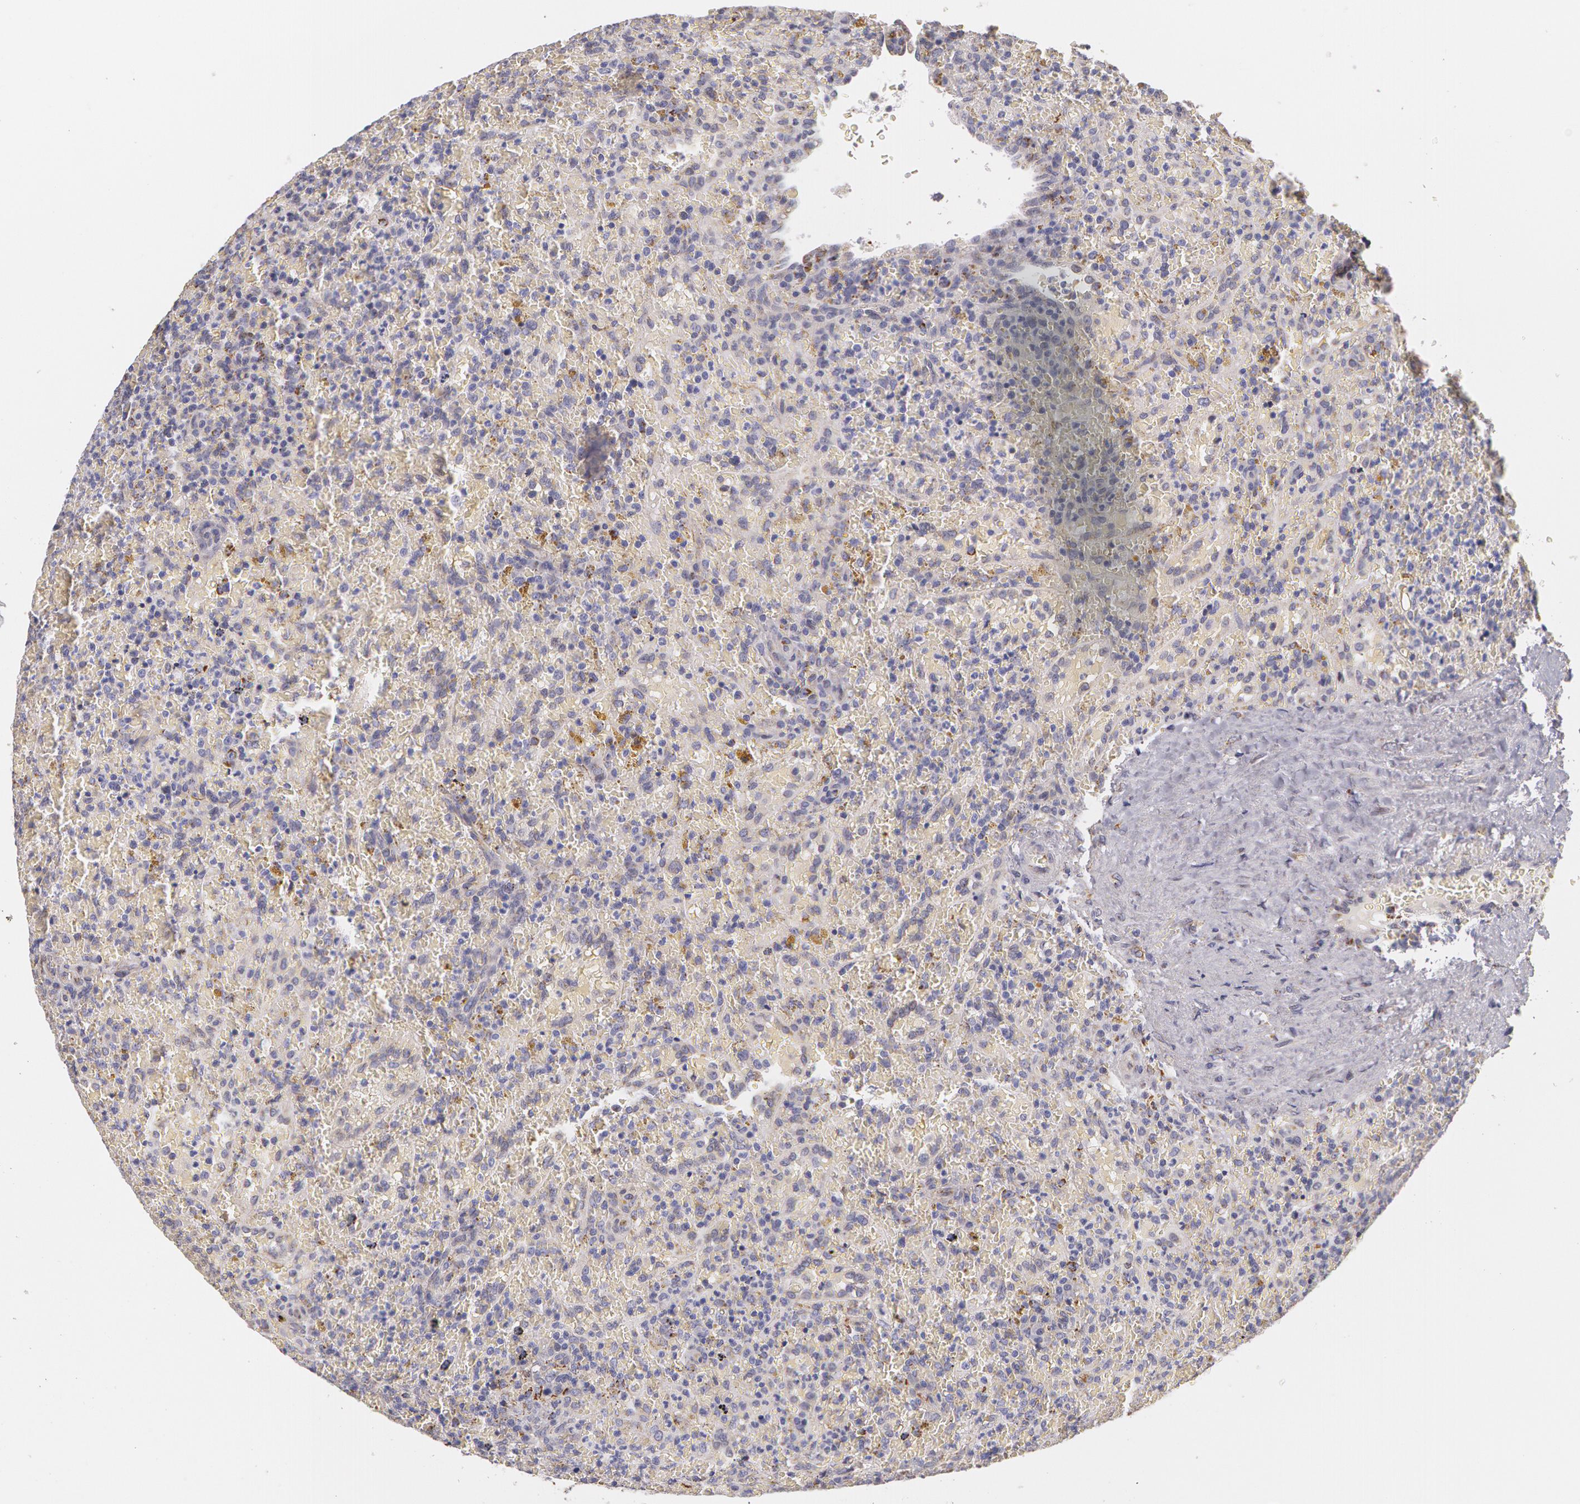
{"staining": {"intensity": "negative", "quantity": "none", "location": "none"}, "tissue": "lymphoma", "cell_type": "Tumor cells", "image_type": "cancer", "snomed": [{"axis": "morphology", "description": "Malignant lymphoma, non-Hodgkin's type, High grade"}, {"axis": "topography", "description": "Spleen"}, {"axis": "topography", "description": "Lymph node"}], "caption": "Tumor cells are negative for brown protein staining in lymphoma. Brightfield microscopy of IHC stained with DAB (3,3'-diaminobenzidine) (brown) and hematoxylin (blue), captured at high magnification.", "gene": "KRT18", "patient": {"sex": "female", "age": 70}}